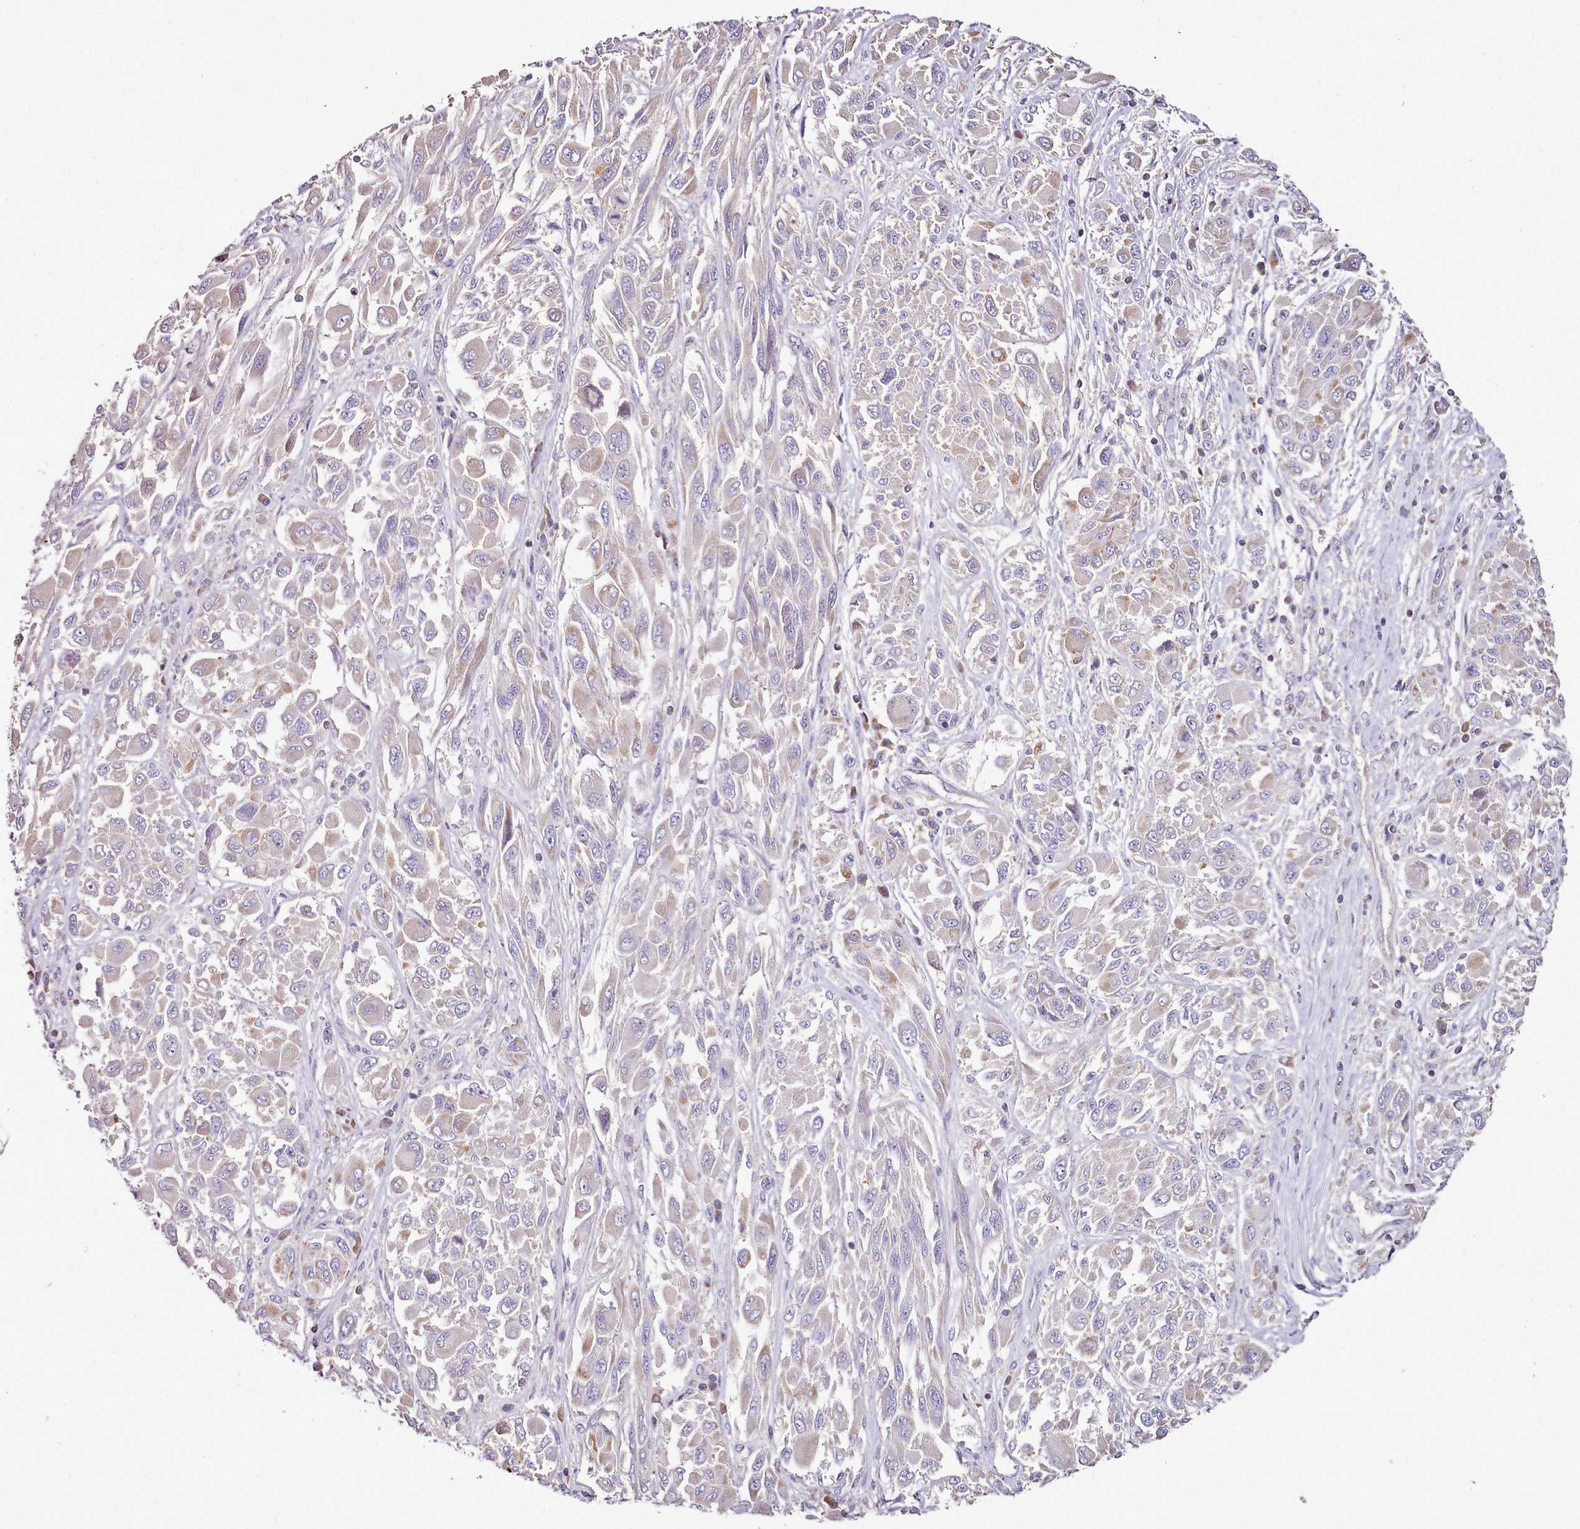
{"staining": {"intensity": "weak", "quantity": "<25%", "location": "cytoplasmic/membranous"}, "tissue": "melanoma", "cell_type": "Tumor cells", "image_type": "cancer", "snomed": [{"axis": "morphology", "description": "Malignant melanoma, NOS"}, {"axis": "topography", "description": "Skin"}], "caption": "Immunohistochemistry histopathology image of malignant melanoma stained for a protein (brown), which exhibits no expression in tumor cells.", "gene": "ACSS1", "patient": {"sex": "female", "age": 91}}